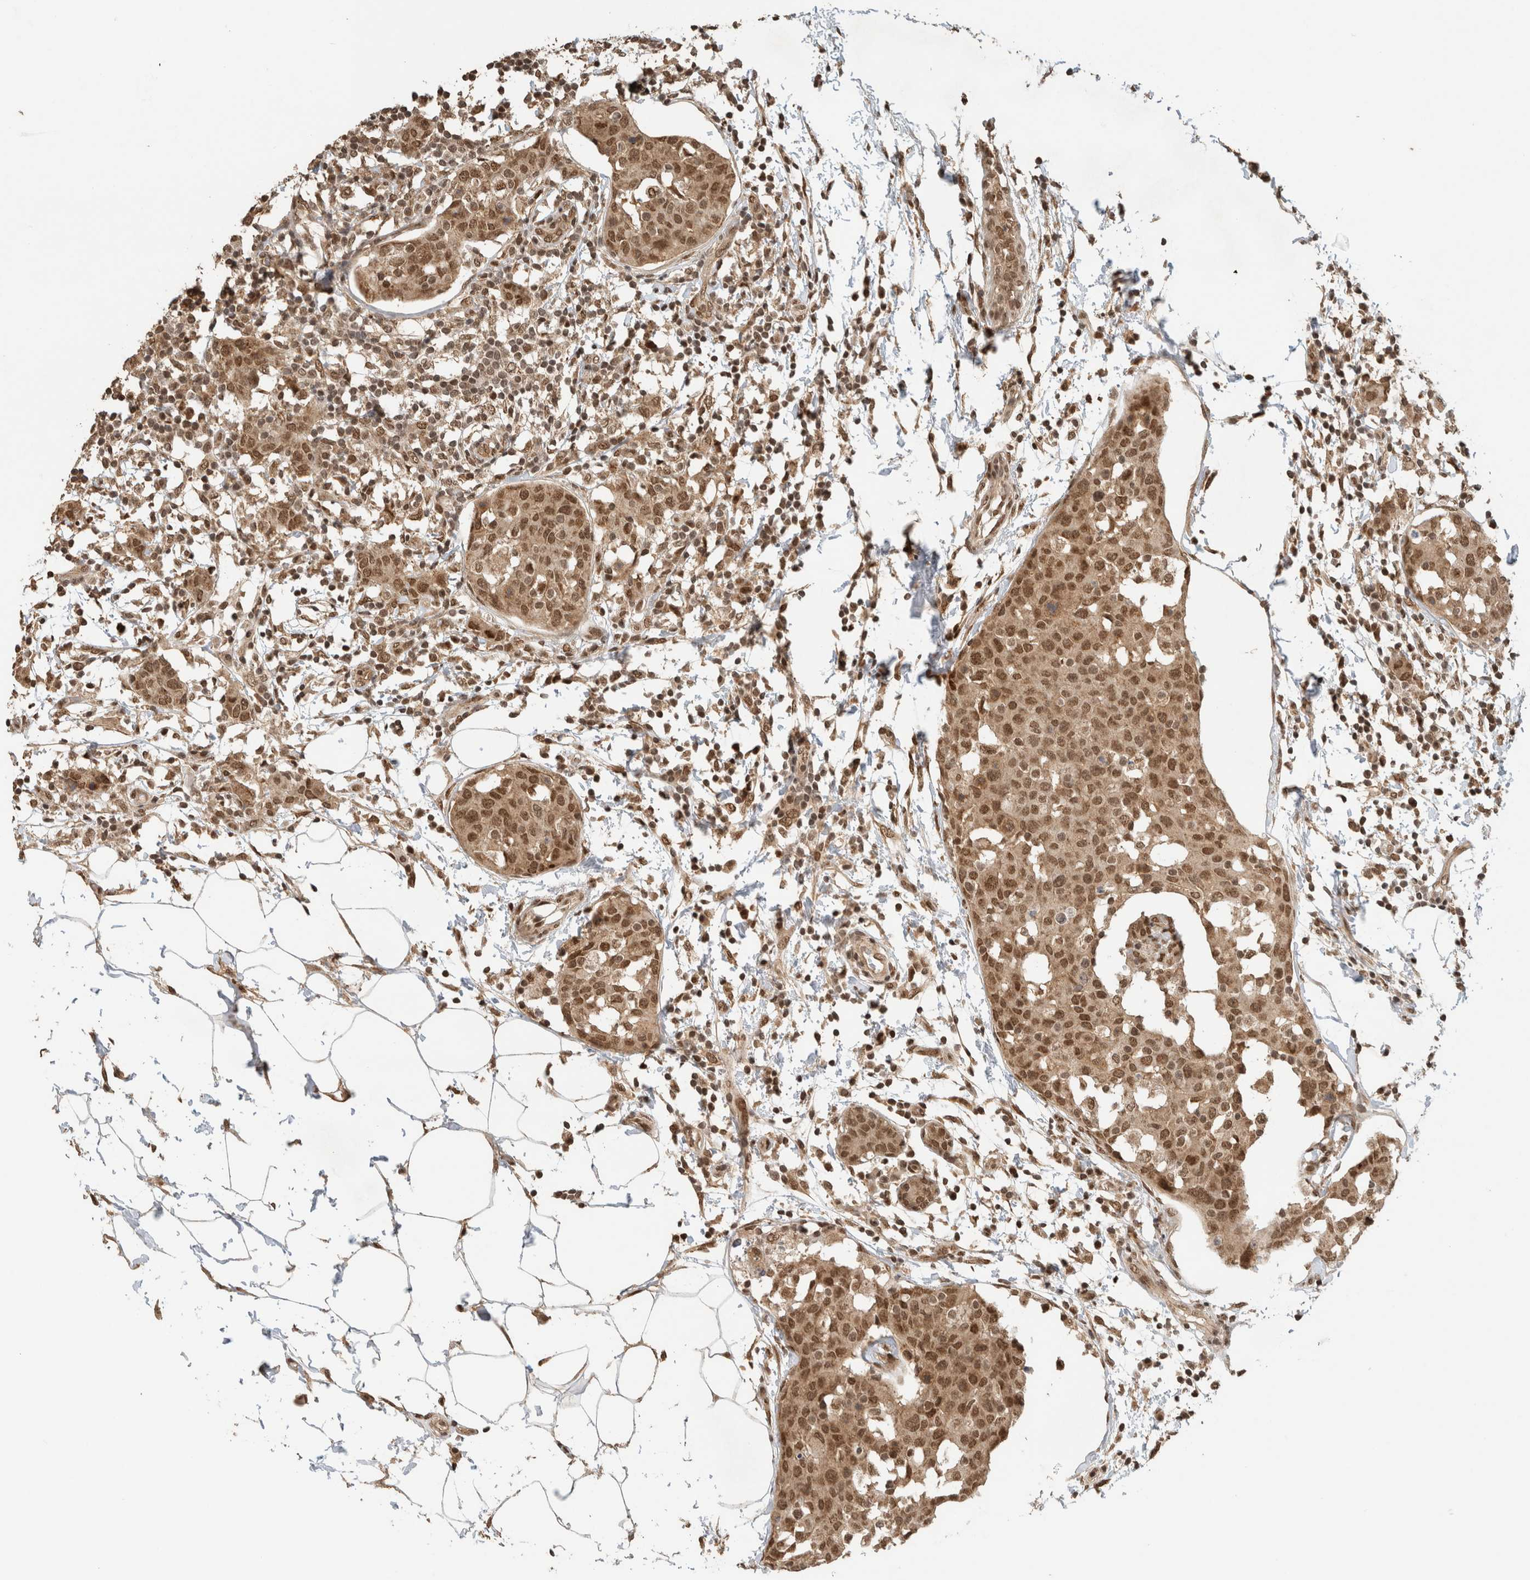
{"staining": {"intensity": "moderate", "quantity": ">75%", "location": "cytoplasmic/membranous,nuclear"}, "tissue": "breast cancer", "cell_type": "Tumor cells", "image_type": "cancer", "snomed": [{"axis": "morphology", "description": "Normal tissue, NOS"}, {"axis": "morphology", "description": "Duct carcinoma"}, {"axis": "topography", "description": "Breast"}], "caption": "Breast cancer tissue exhibits moderate cytoplasmic/membranous and nuclear positivity in about >75% of tumor cells, visualized by immunohistochemistry.", "gene": "C1orf21", "patient": {"sex": "female", "age": 37}}